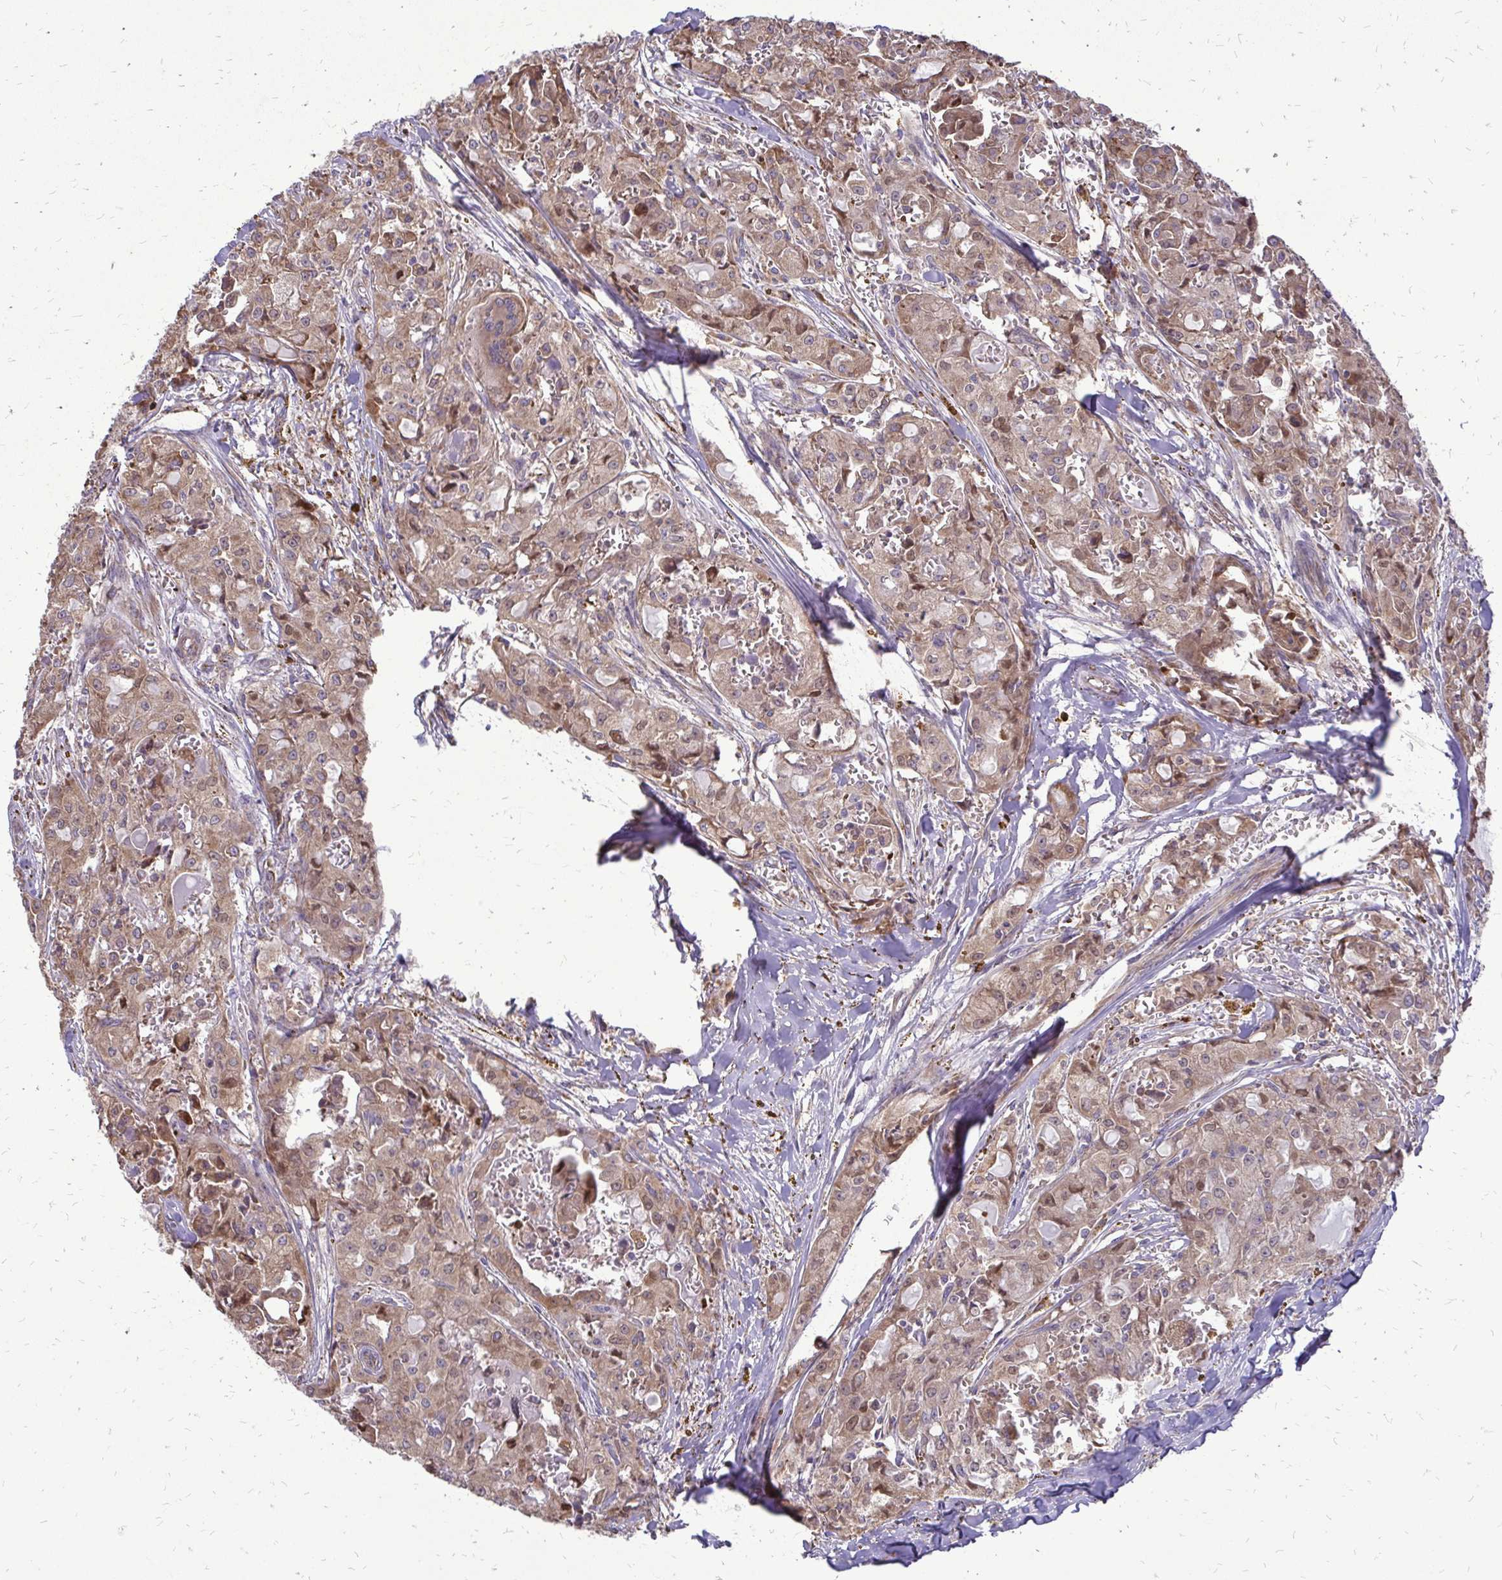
{"staining": {"intensity": "moderate", "quantity": ">75%", "location": "cytoplasmic/membranous,nuclear"}, "tissue": "head and neck cancer", "cell_type": "Tumor cells", "image_type": "cancer", "snomed": [{"axis": "morphology", "description": "Adenocarcinoma, NOS"}, {"axis": "topography", "description": "Head-Neck"}], "caption": "High-power microscopy captured an immunohistochemistry (IHC) micrograph of head and neck cancer (adenocarcinoma), revealing moderate cytoplasmic/membranous and nuclear staining in about >75% of tumor cells. (DAB (3,3'-diaminobenzidine) IHC with brightfield microscopy, high magnification).", "gene": "RPS3", "patient": {"sex": "male", "age": 64}}